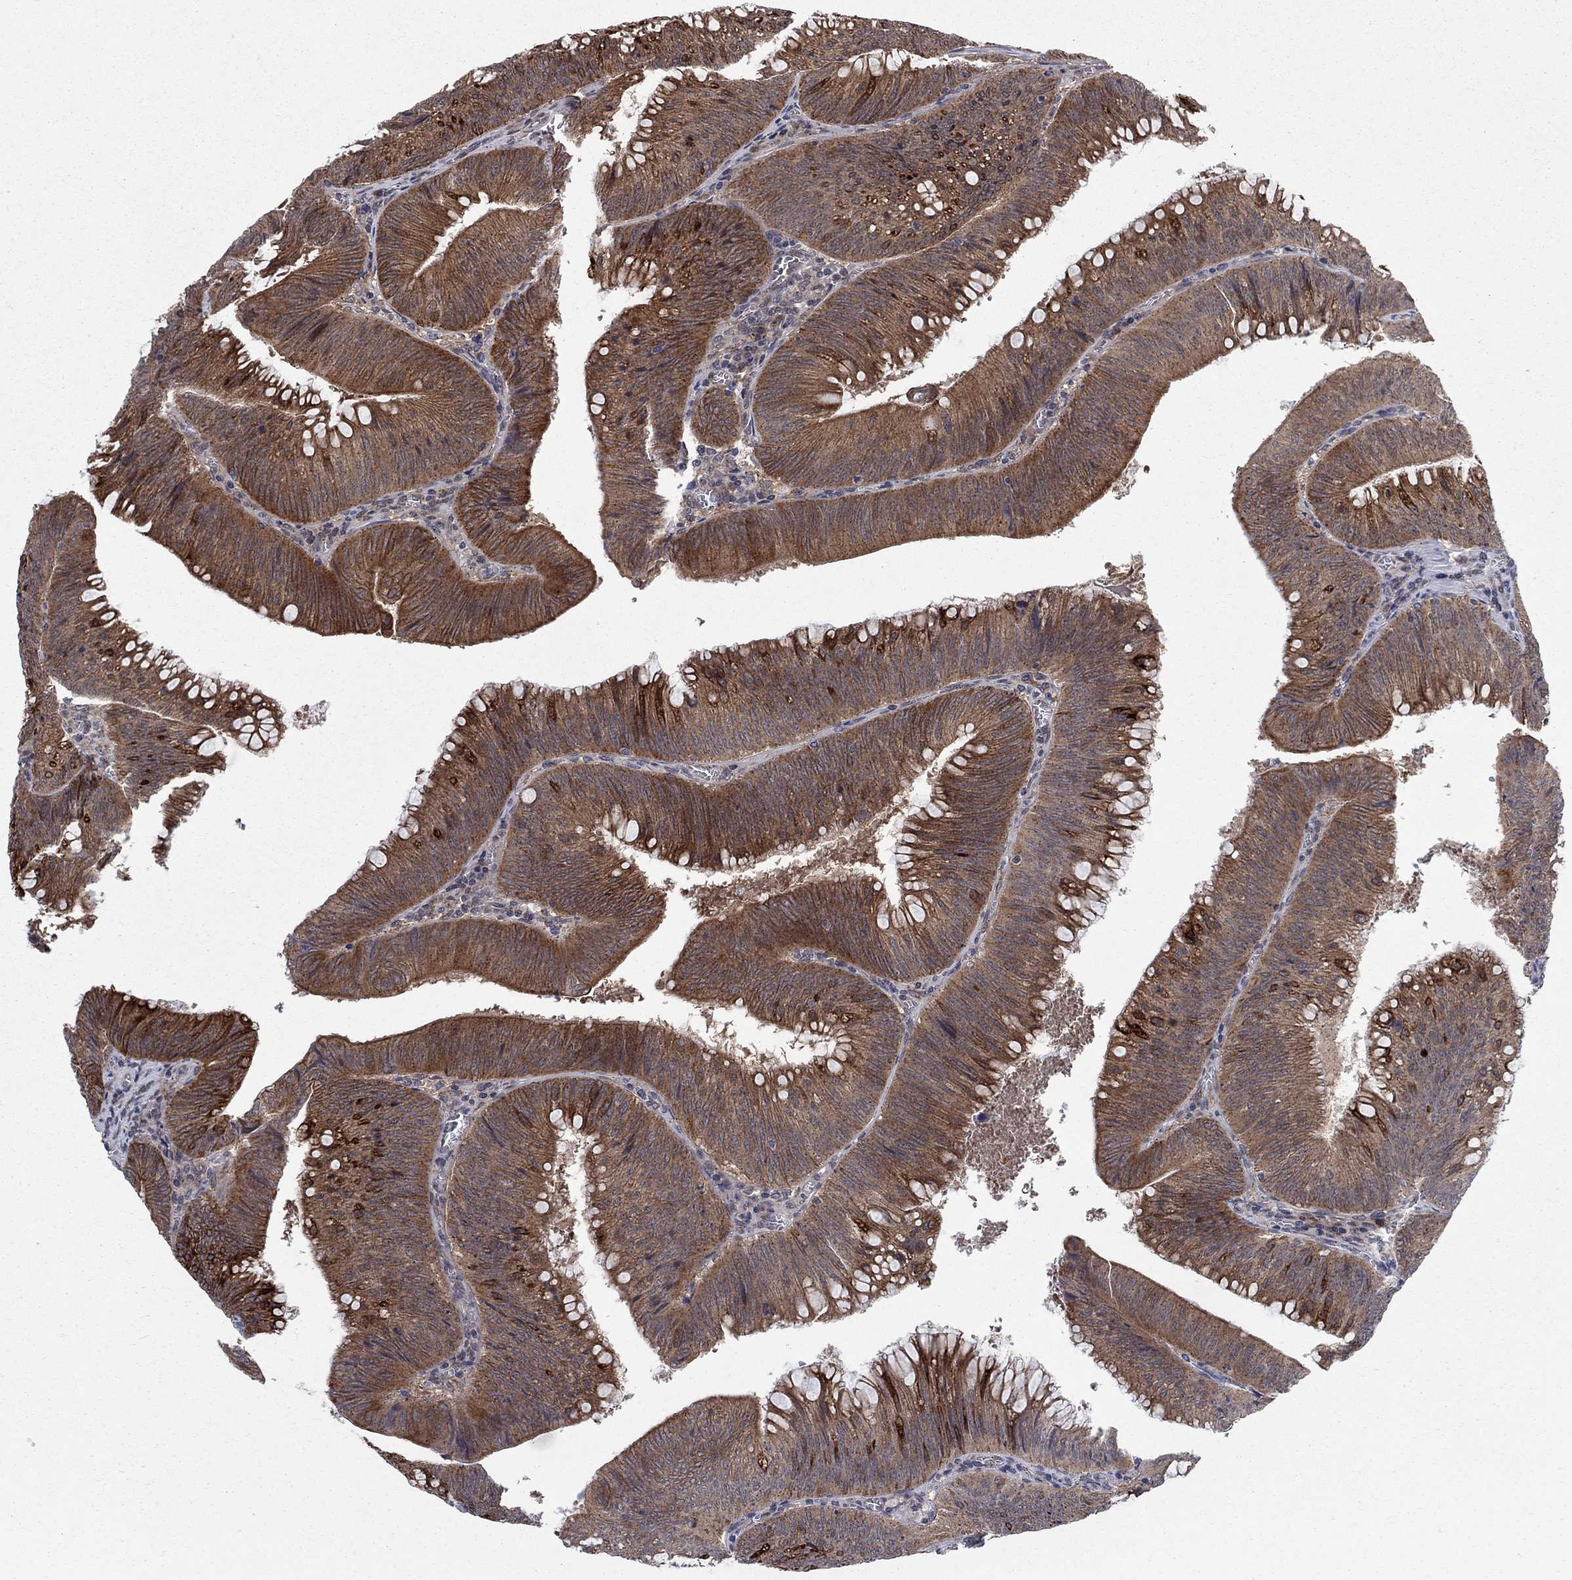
{"staining": {"intensity": "strong", "quantity": "25%-75%", "location": "cytoplasmic/membranous"}, "tissue": "colorectal cancer", "cell_type": "Tumor cells", "image_type": "cancer", "snomed": [{"axis": "morphology", "description": "Adenocarcinoma, NOS"}, {"axis": "topography", "description": "Rectum"}], "caption": "Colorectal cancer (adenocarcinoma) was stained to show a protein in brown. There is high levels of strong cytoplasmic/membranous staining in about 25%-75% of tumor cells.", "gene": "SH3RF1", "patient": {"sex": "female", "age": 72}}